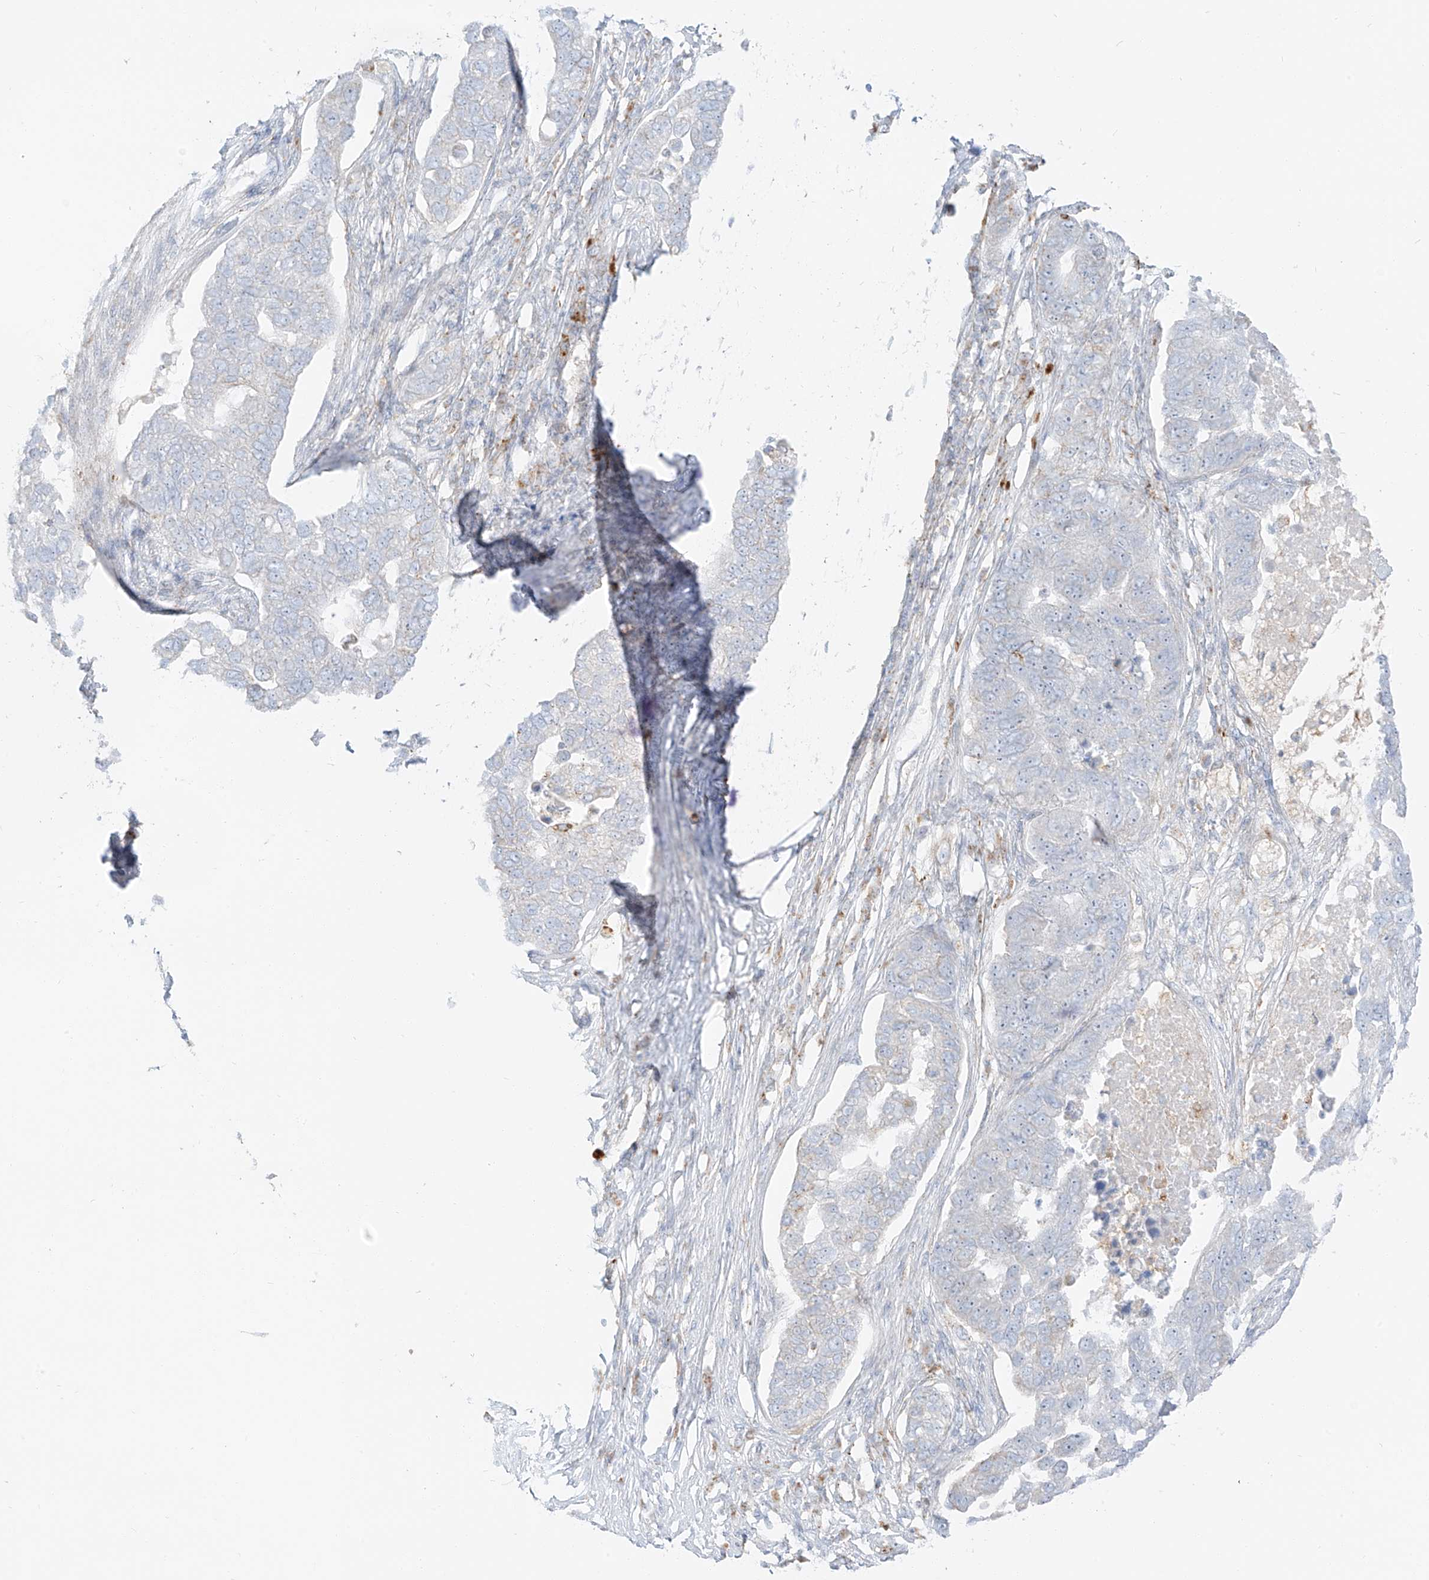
{"staining": {"intensity": "negative", "quantity": "none", "location": "none"}, "tissue": "pancreatic cancer", "cell_type": "Tumor cells", "image_type": "cancer", "snomed": [{"axis": "morphology", "description": "Adenocarcinoma, NOS"}, {"axis": "topography", "description": "Pancreas"}], "caption": "This is a micrograph of immunohistochemistry staining of adenocarcinoma (pancreatic), which shows no staining in tumor cells. Brightfield microscopy of immunohistochemistry (IHC) stained with DAB (brown) and hematoxylin (blue), captured at high magnification.", "gene": "SLC35F6", "patient": {"sex": "female", "age": 61}}